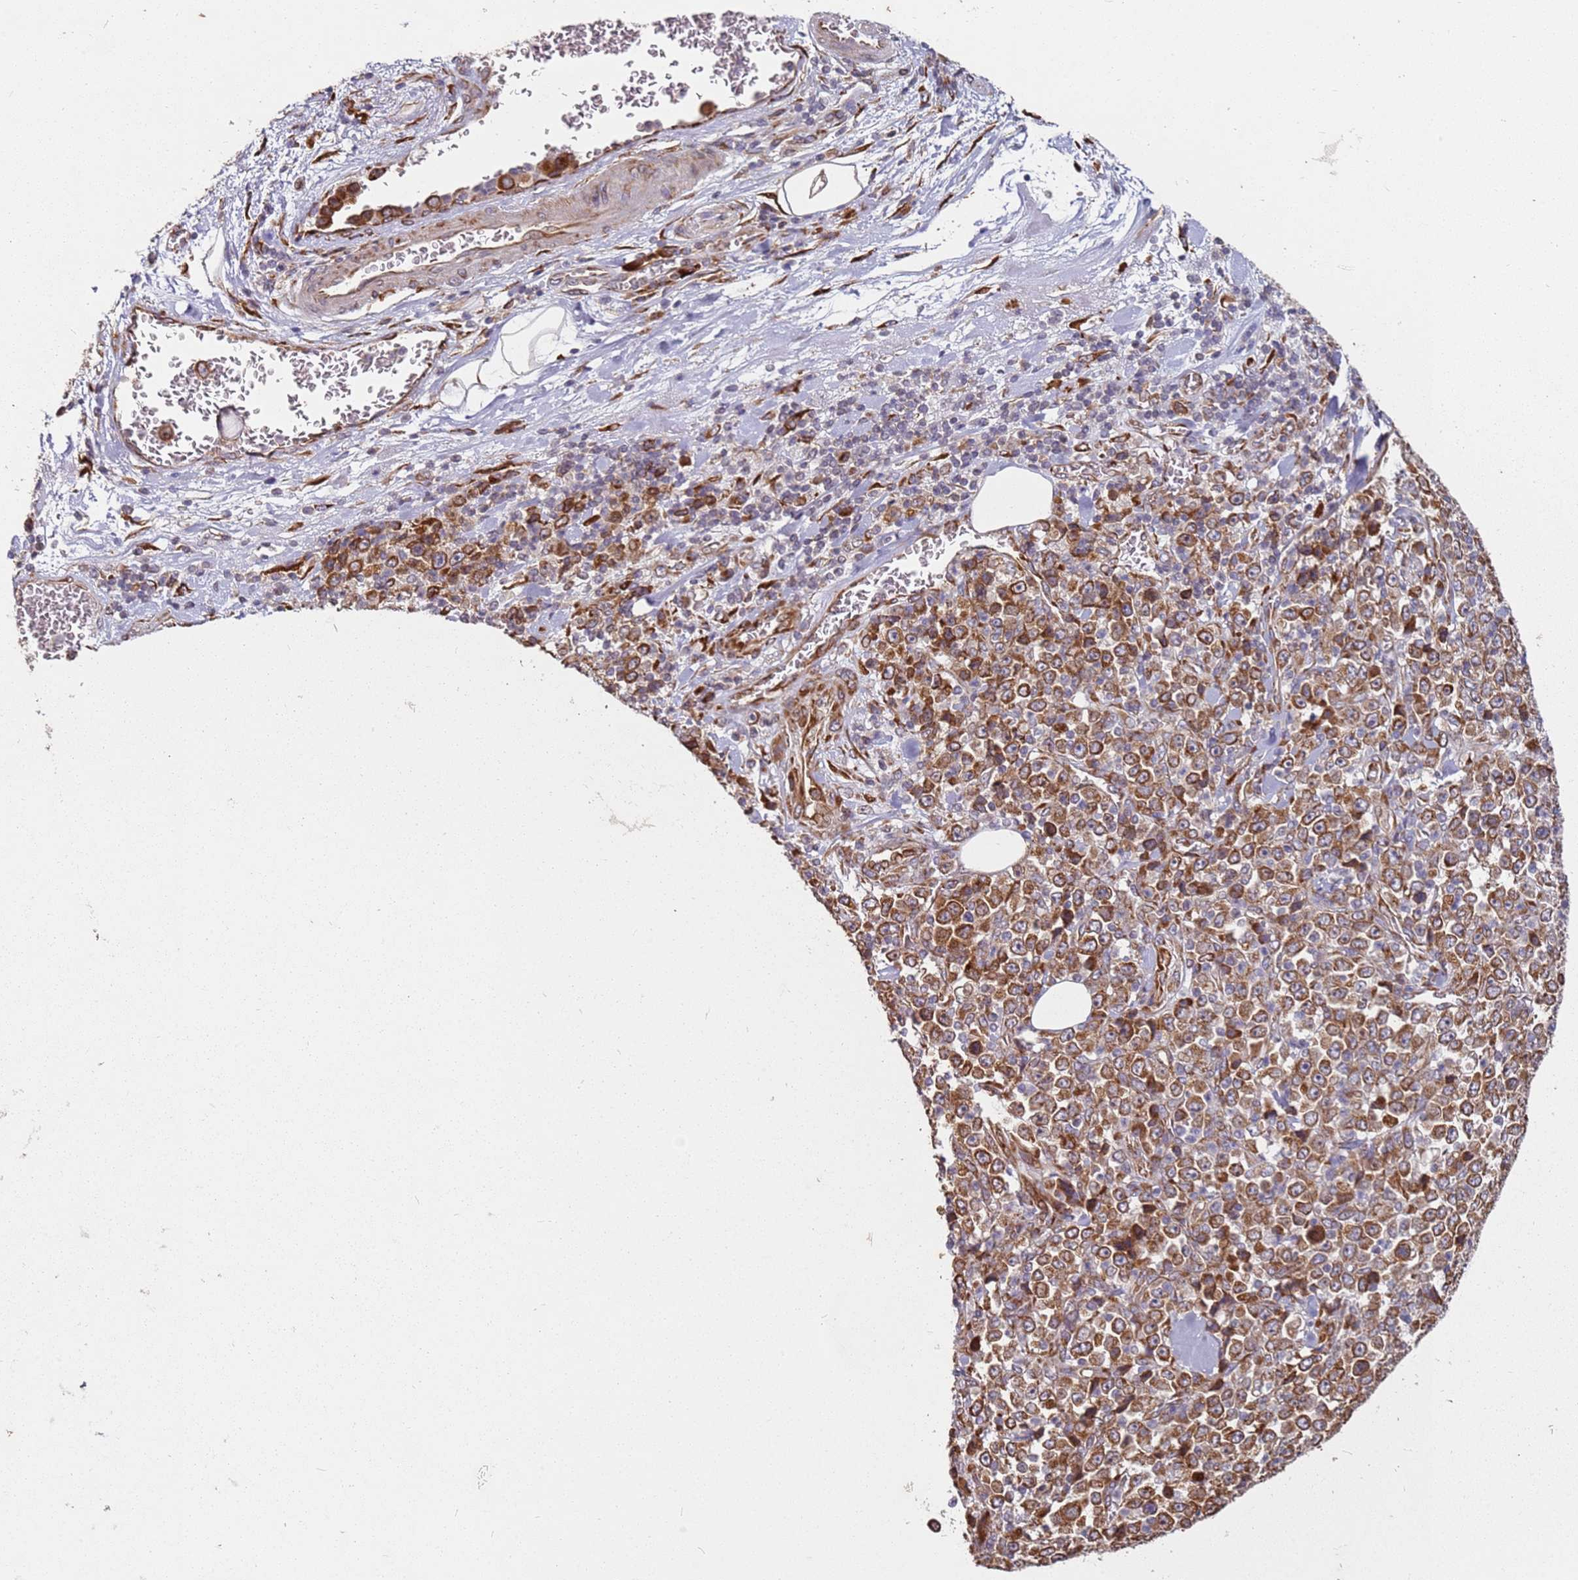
{"staining": {"intensity": "strong", "quantity": ">75%", "location": "cytoplasmic/membranous"}, "tissue": "stomach cancer", "cell_type": "Tumor cells", "image_type": "cancer", "snomed": [{"axis": "morphology", "description": "Normal tissue, NOS"}, {"axis": "morphology", "description": "Adenocarcinoma, NOS"}, {"axis": "topography", "description": "Stomach, upper"}, {"axis": "topography", "description": "Stomach"}], "caption": "Stomach cancer (adenocarcinoma) tissue shows strong cytoplasmic/membranous staining in about >75% of tumor cells, visualized by immunohistochemistry.", "gene": "ARFRP1", "patient": {"sex": "male", "age": 59}}